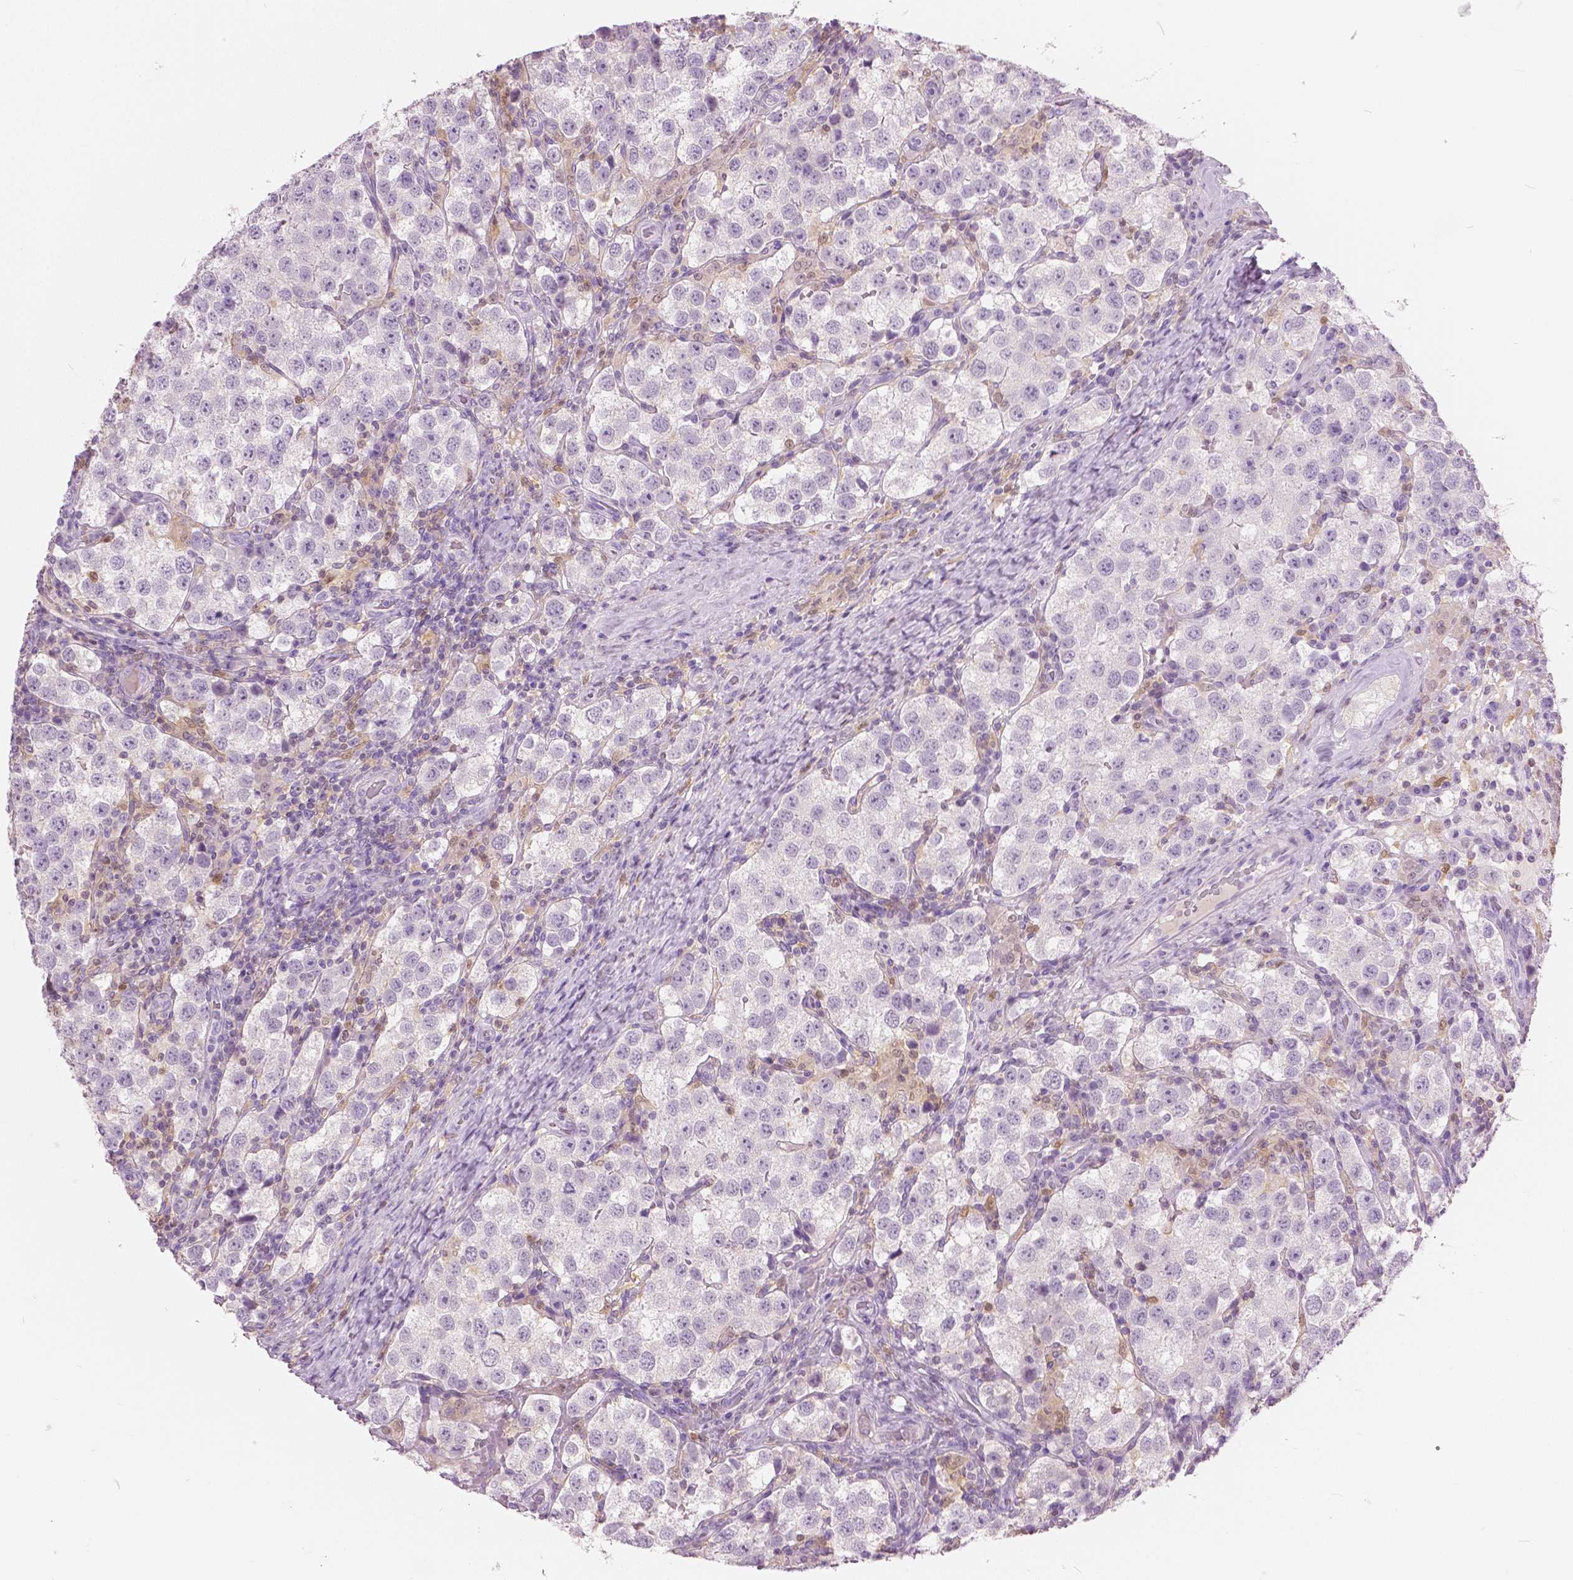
{"staining": {"intensity": "negative", "quantity": "none", "location": "none"}, "tissue": "testis cancer", "cell_type": "Tumor cells", "image_type": "cancer", "snomed": [{"axis": "morphology", "description": "Seminoma, NOS"}, {"axis": "topography", "description": "Testis"}], "caption": "A photomicrograph of human testis cancer (seminoma) is negative for staining in tumor cells.", "gene": "GALM", "patient": {"sex": "male", "age": 37}}